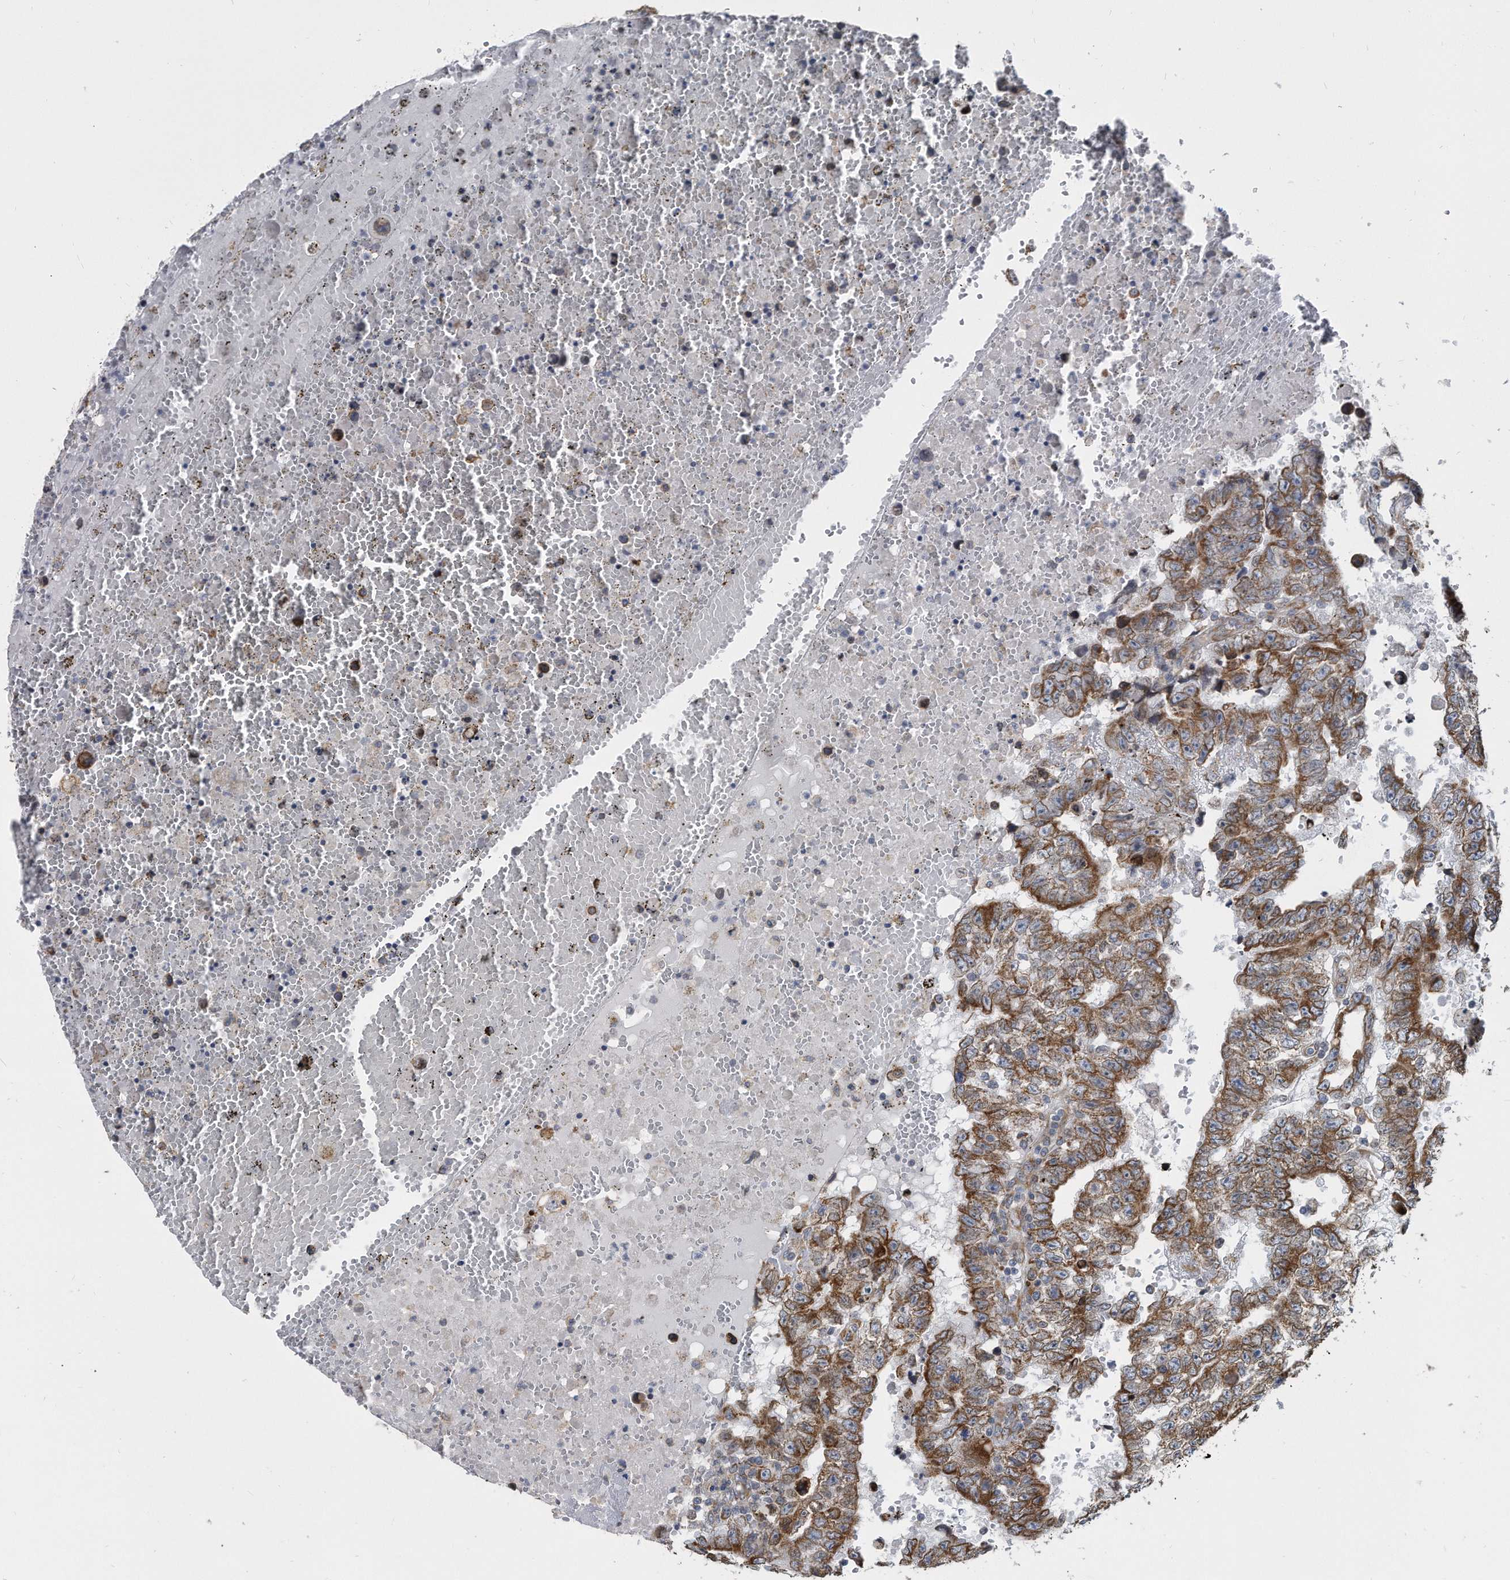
{"staining": {"intensity": "moderate", "quantity": "25%-75%", "location": "cytoplasmic/membranous"}, "tissue": "testis cancer", "cell_type": "Tumor cells", "image_type": "cancer", "snomed": [{"axis": "morphology", "description": "Carcinoma, Embryonal, NOS"}, {"axis": "topography", "description": "Testis"}], "caption": "The histopathology image demonstrates a brown stain indicating the presence of a protein in the cytoplasmic/membranous of tumor cells in testis cancer.", "gene": "CCDC47", "patient": {"sex": "male", "age": 25}}